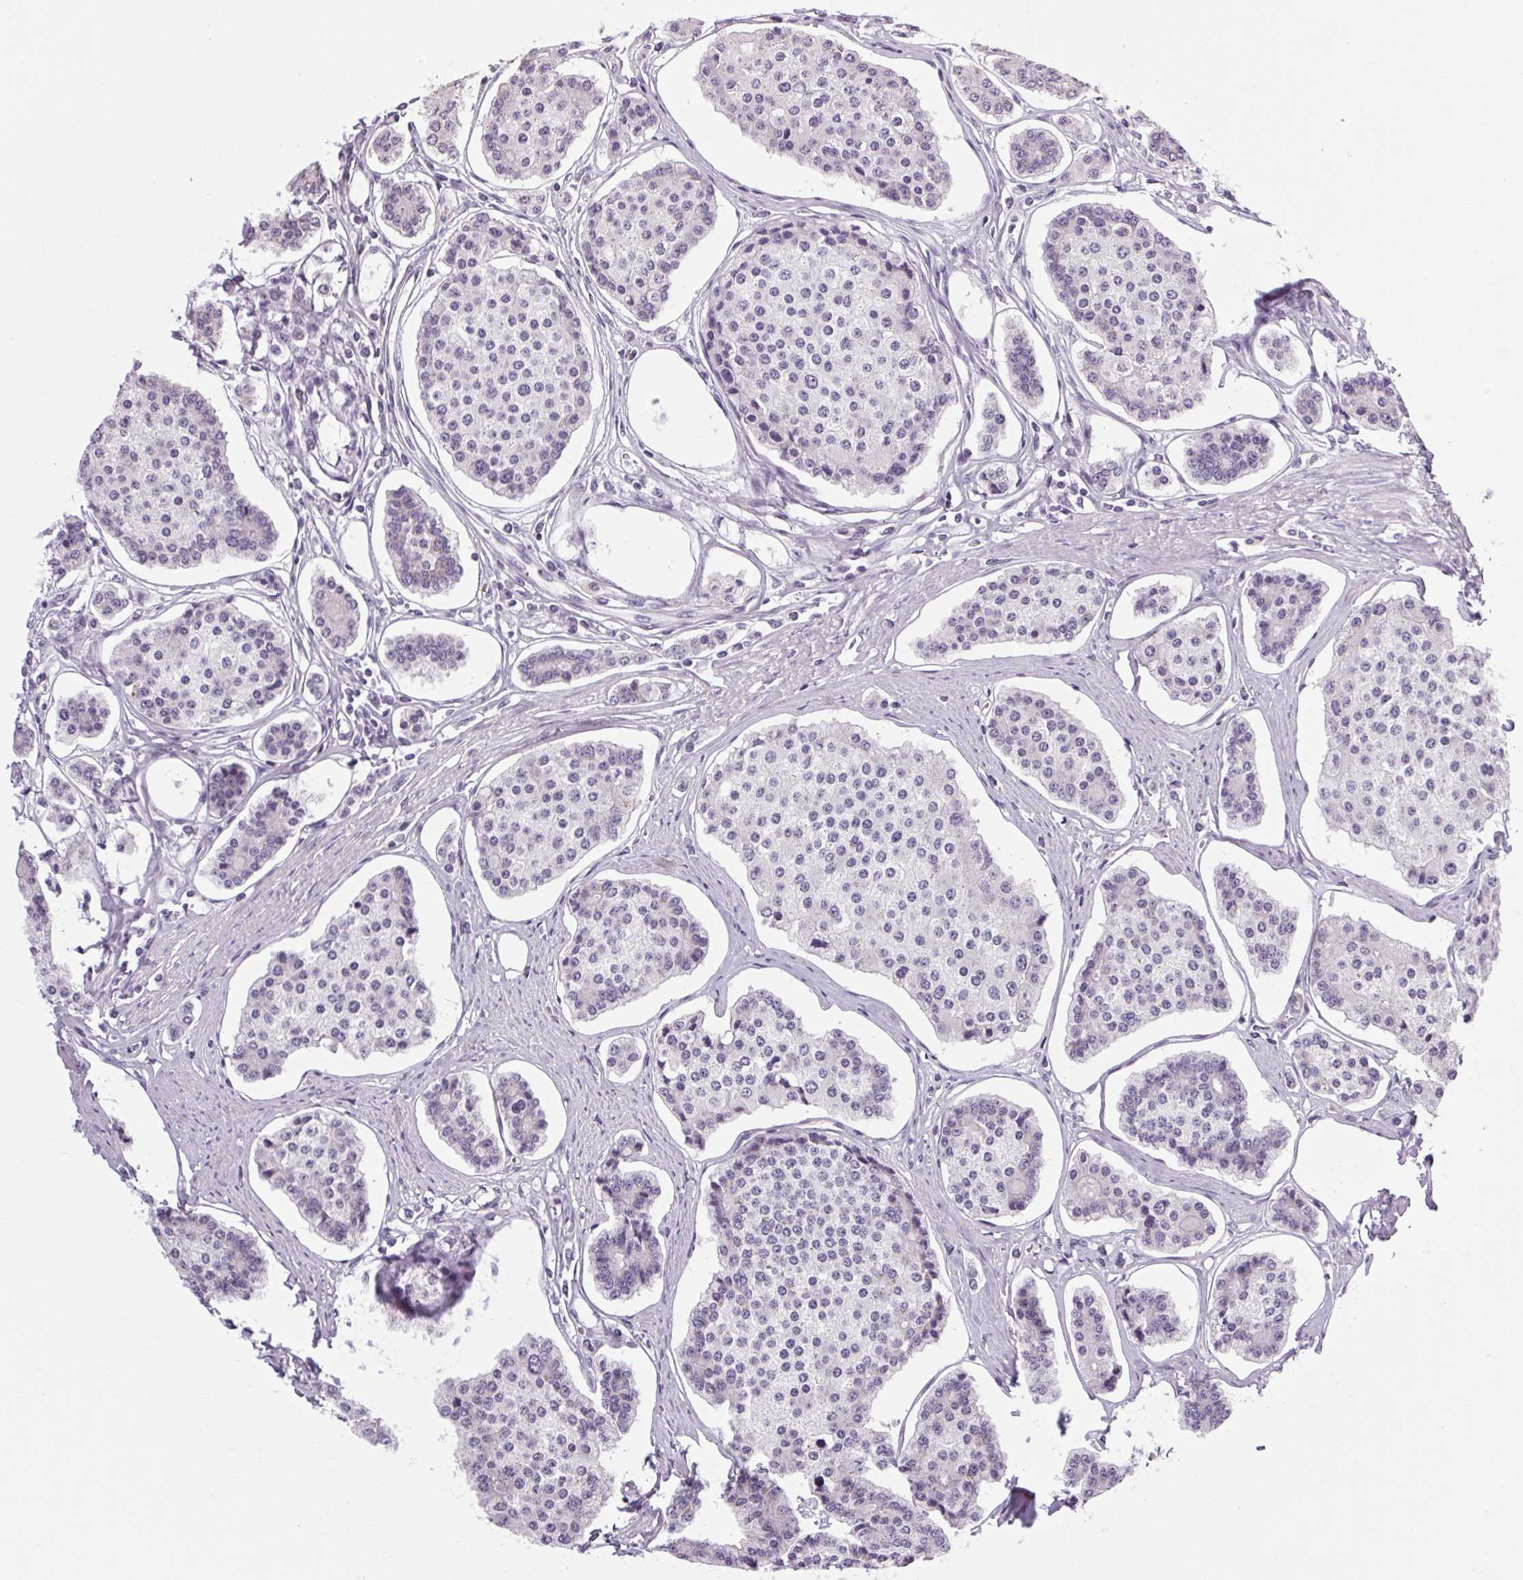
{"staining": {"intensity": "negative", "quantity": "none", "location": "none"}, "tissue": "carcinoid", "cell_type": "Tumor cells", "image_type": "cancer", "snomed": [{"axis": "morphology", "description": "Carcinoid, malignant, NOS"}, {"axis": "topography", "description": "Small intestine"}], "caption": "An image of carcinoid (malignant) stained for a protein displays no brown staining in tumor cells. (DAB (3,3'-diaminobenzidine) IHC, high magnification).", "gene": "POMC", "patient": {"sex": "female", "age": 65}}